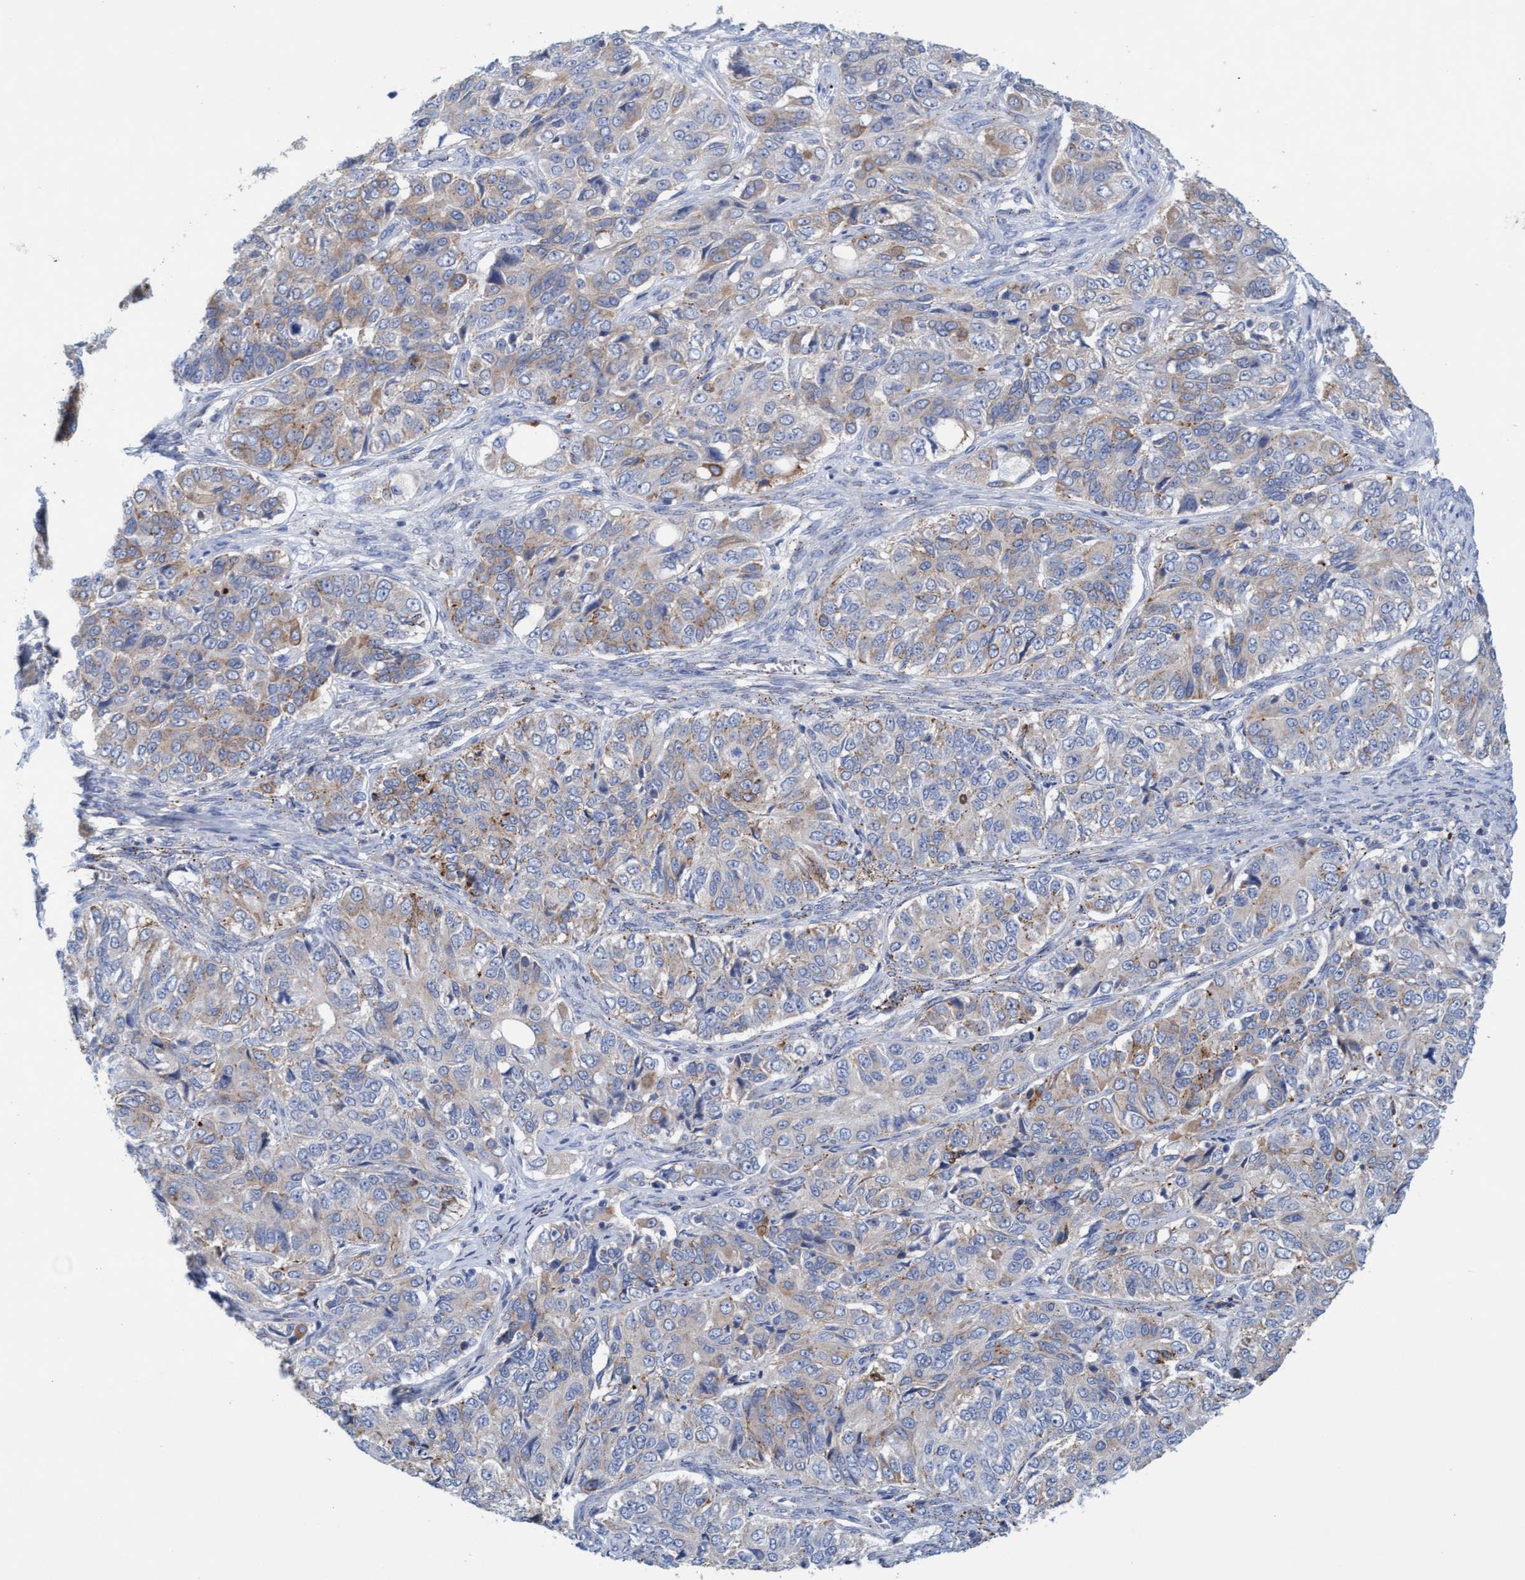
{"staining": {"intensity": "moderate", "quantity": ">75%", "location": "cytoplasmic/membranous"}, "tissue": "ovarian cancer", "cell_type": "Tumor cells", "image_type": "cancer", "snomed": [{"axis": "morphology", "description": "Carcinoma, endometroid"}, {"axis": "topography", "description": "Ovary"}], "caption": "Protein analysis of ovarian cancer (endometroid carcinoma) tissue demonstrates moderate cytoplasmic/membranous expression in about >75% of tumor cells.", "gene": "SGSH", "patient": {"sex": "female", "age": 51}}